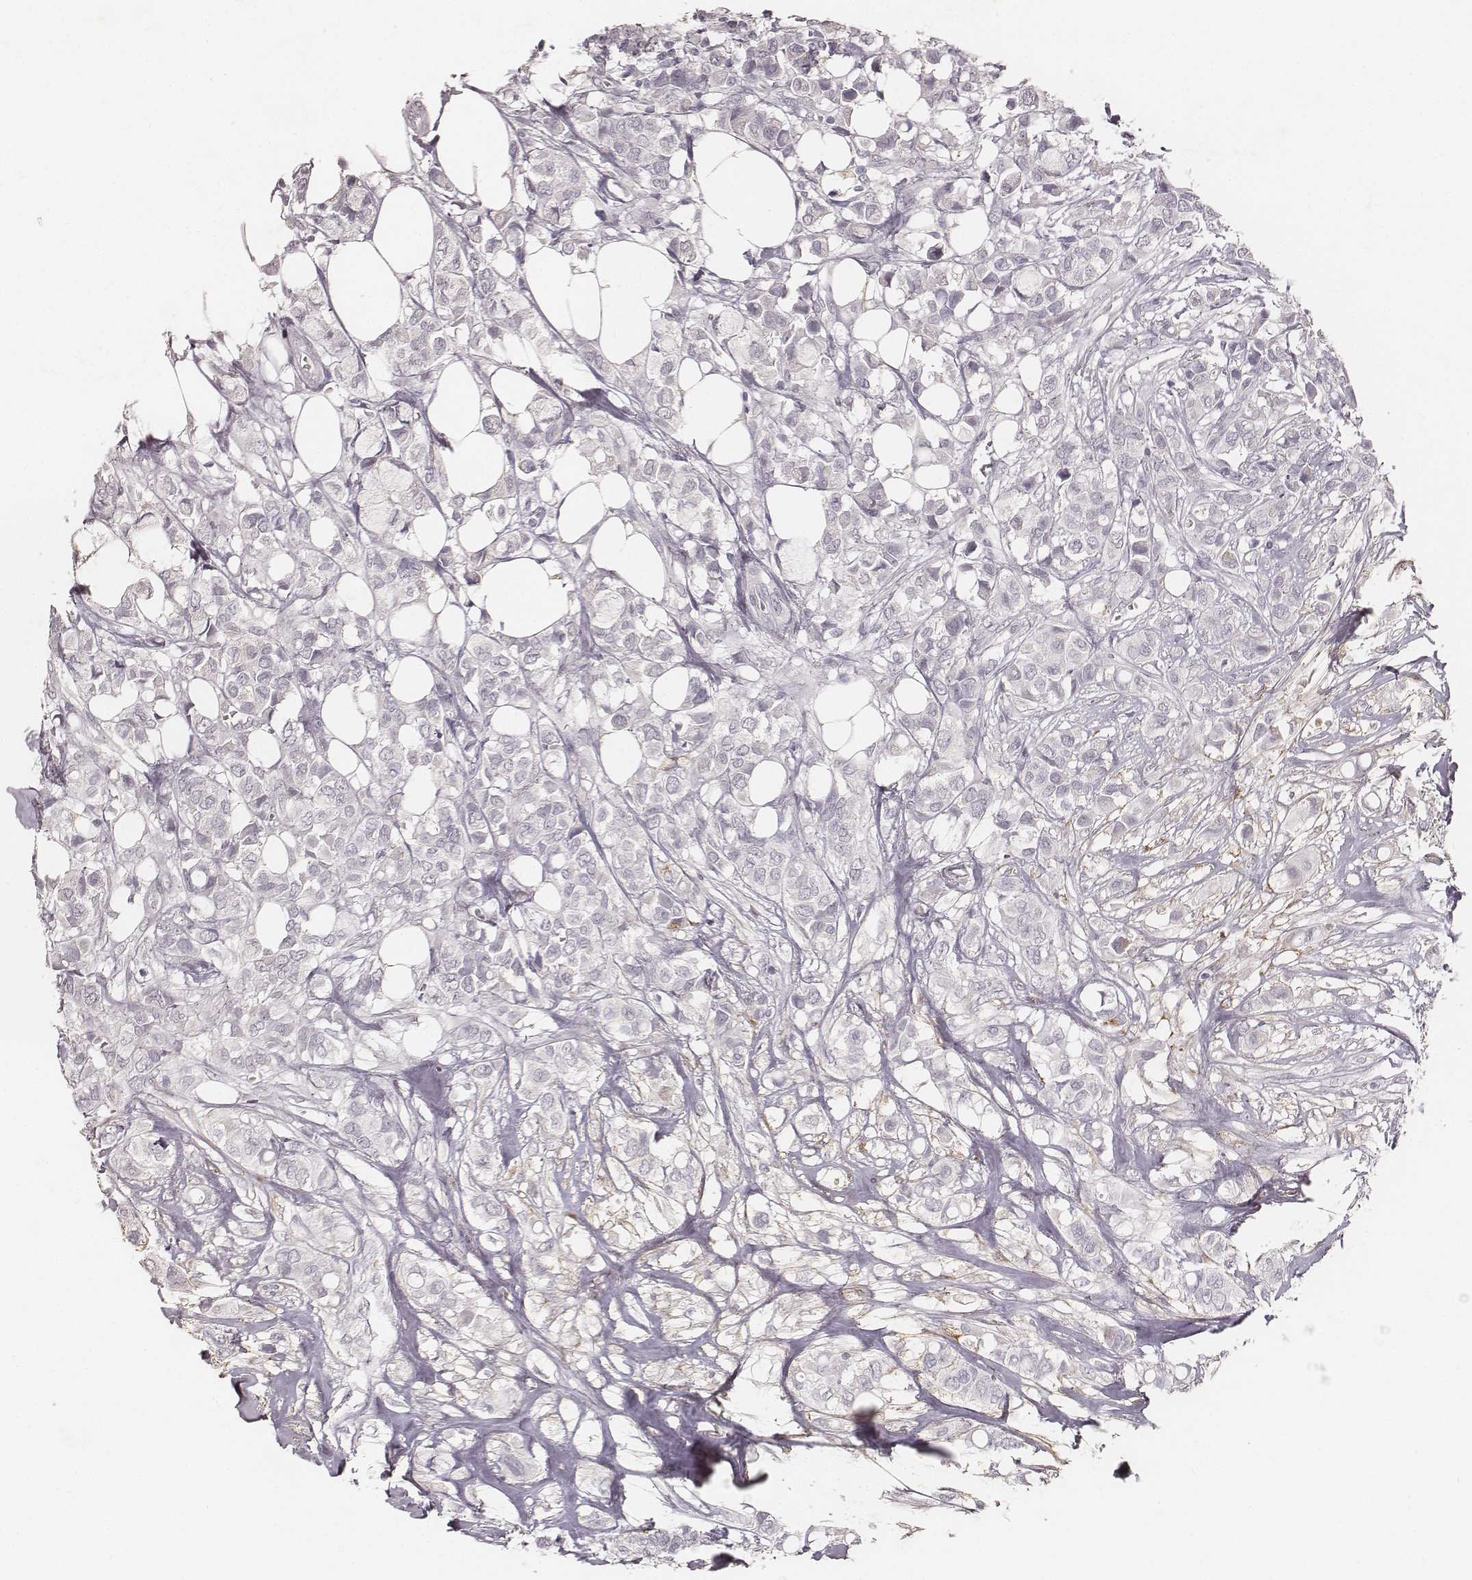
{"staining": {"intensity": "negative", "quantity": "none", "location": "none"}, "tissue": "breast cancer", "cell_type": "Tumor cells", "image_type": "cancer", "snomed": [{"axis": "morphology", "description": "Duct carcinoma"}, {"axis": "topography", "description": "Breast"}], "caption": "Human breast cancer stained for a protein using immunohistochemistry reveals no staining in tumor cells.", "gene": "MADCAM1", "patient": {"sex": "female", "age": 85}}